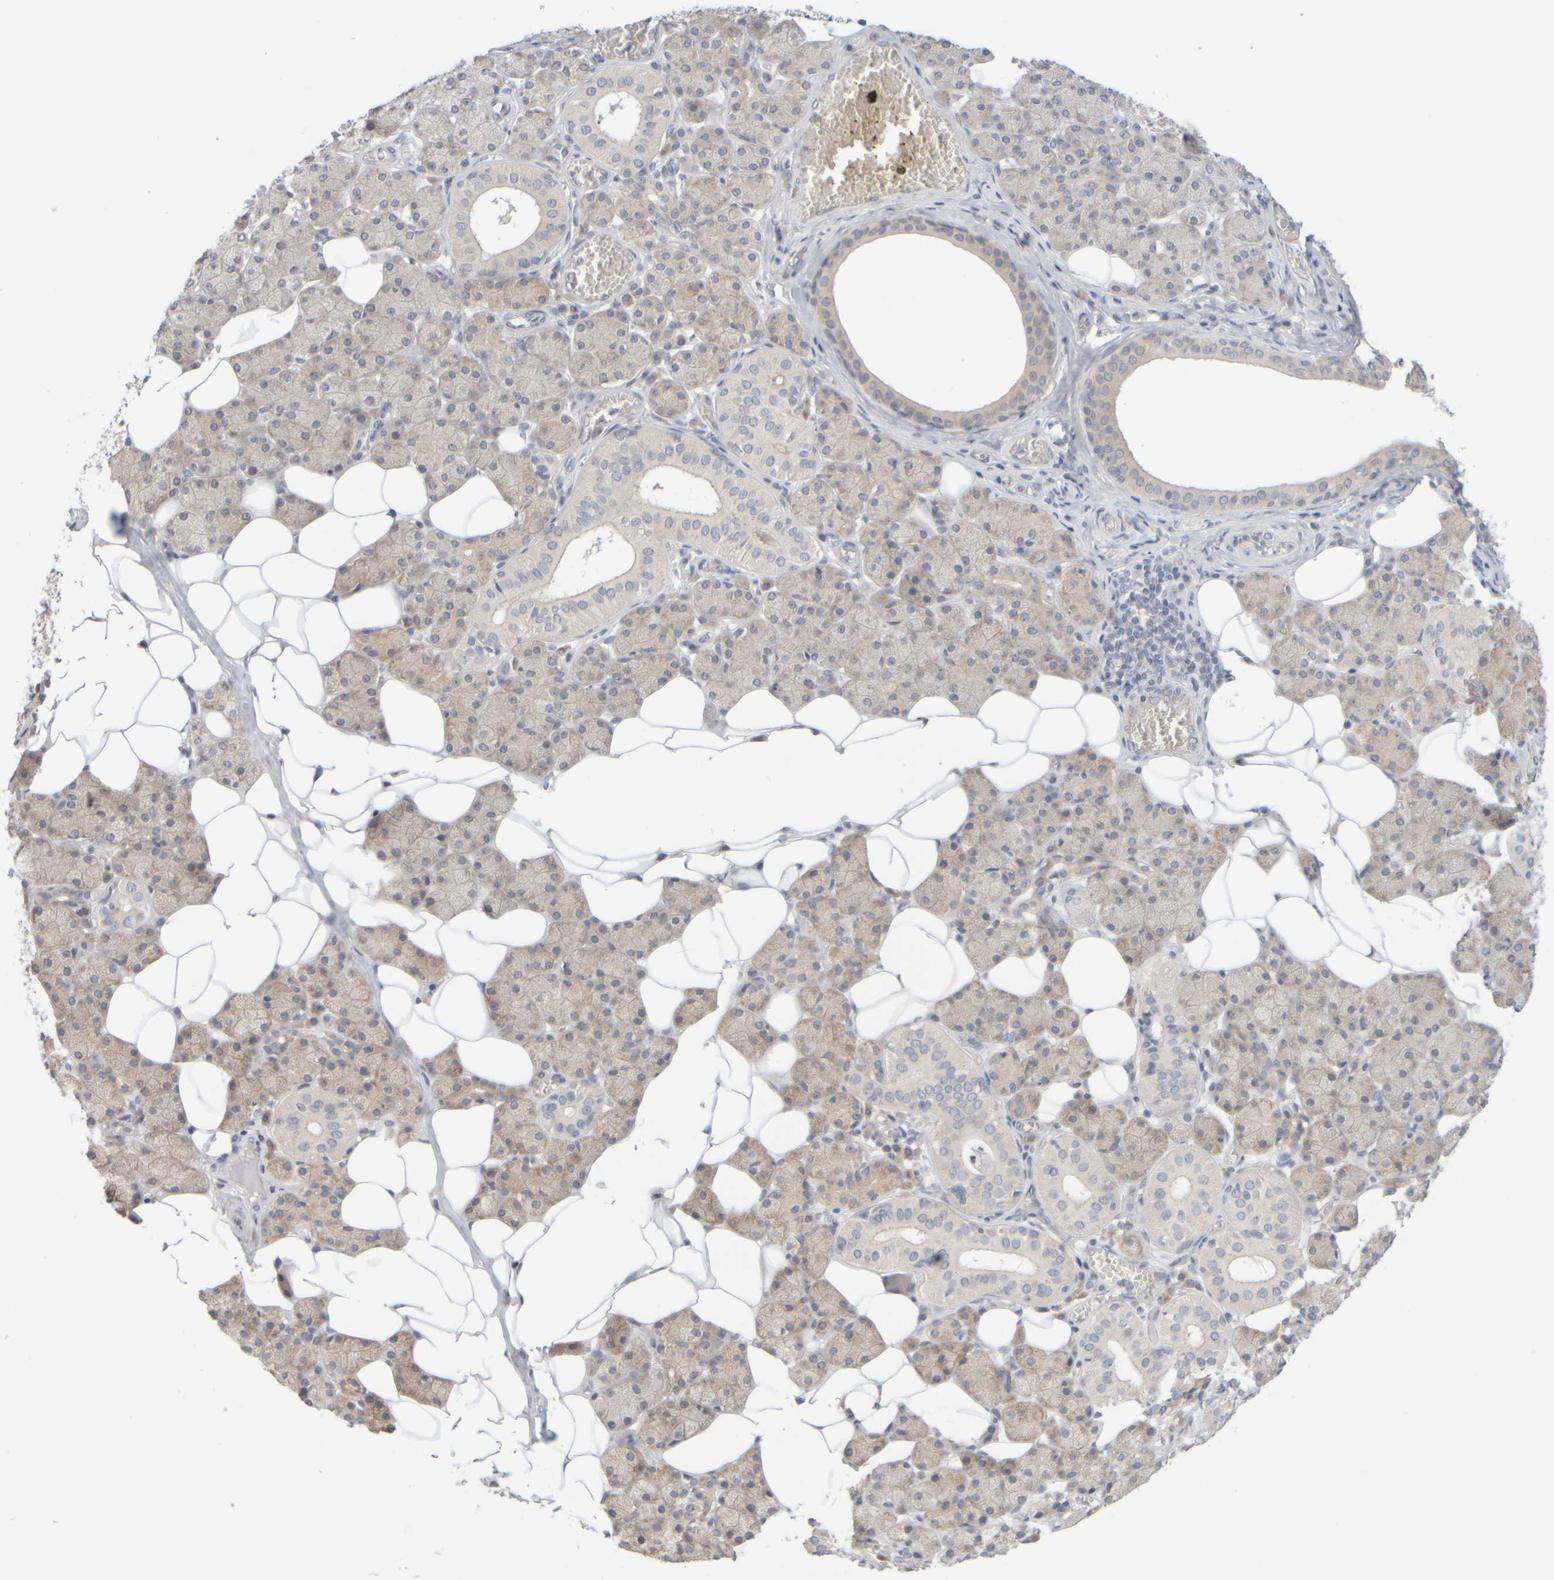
{"staining": {"intensity": "weak", "quantity": "<25%", "location": "cytoplasmic/membranous"}, "tissue": "salivary gland", "cell_type": "Glandular cells", "image_type": "normal", "snomed": [{"axis": "morphology", "description": "Normal tissue, NOS"}, {"axis": "topography", "description": "Salivary gland"}], "caption": "Immunohistochemical staining of benign salivary gland demonstrates no significant positivity in glandular cells.", "gene": "GOPC", "patient": {"sex": "female", "age": 33}}